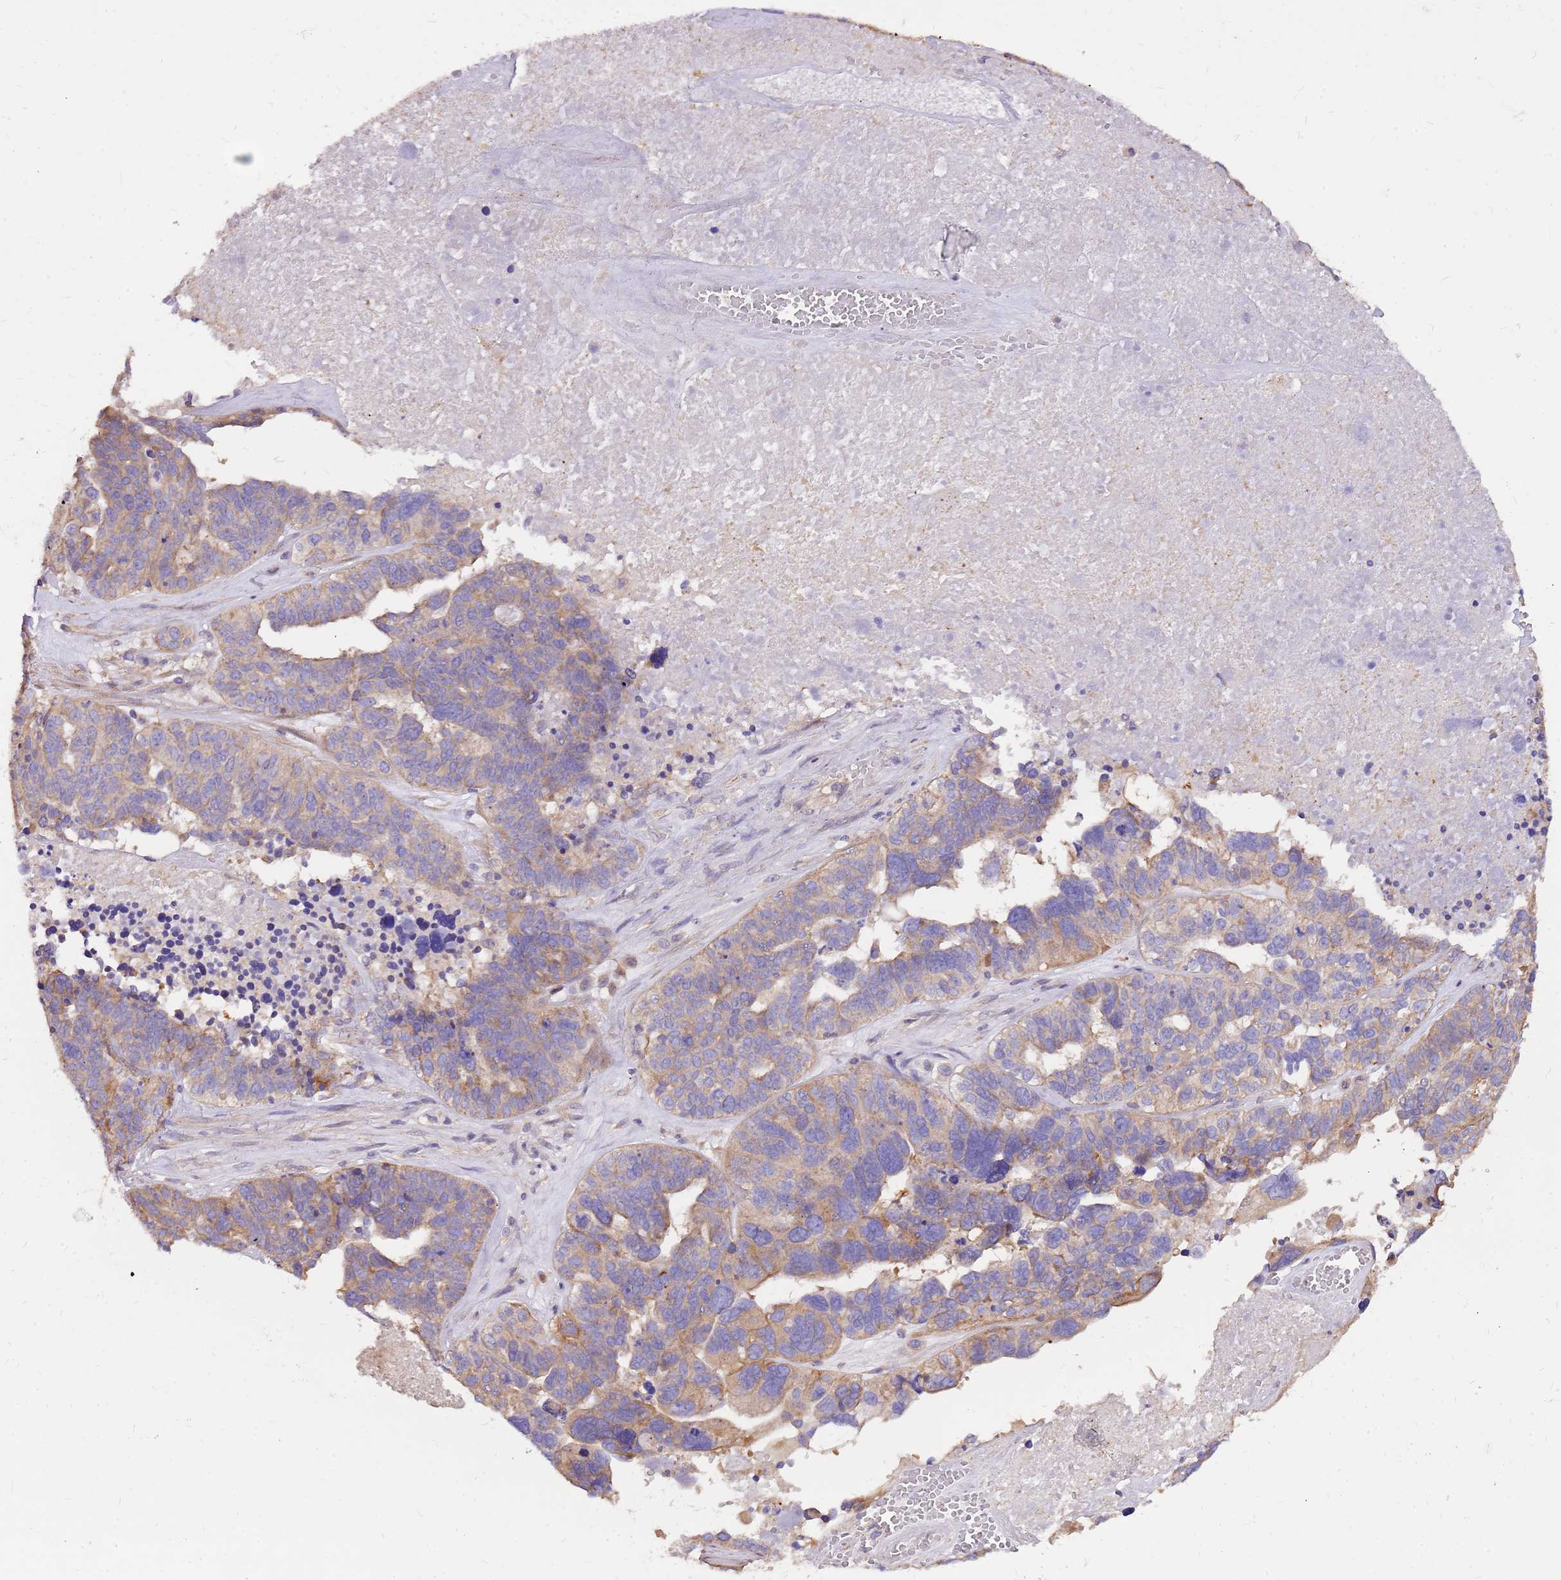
{"staining": {"intensity": "moderate", "quantity": "<25%", "location": "cytoplasmic/membranous"}, "tissue": "ovarian cancer", "cell_type": "Tumor cells", "image_type": "cancer", "snomed": [{"axis": "morphology", "description": "Cystadenocarcinoma, serous, NOS"}, {"axis": "topography", "description": "Ovary"}], "caption": "Brown immunohistochemical staining in human ovarian serous cystadenocarcinoma shows moderate cytoplasmic/membranous staining in approximately <25% of tumor cells.", "gene": "WASHC4", "patient": {"sex": "female", "age": 59}}